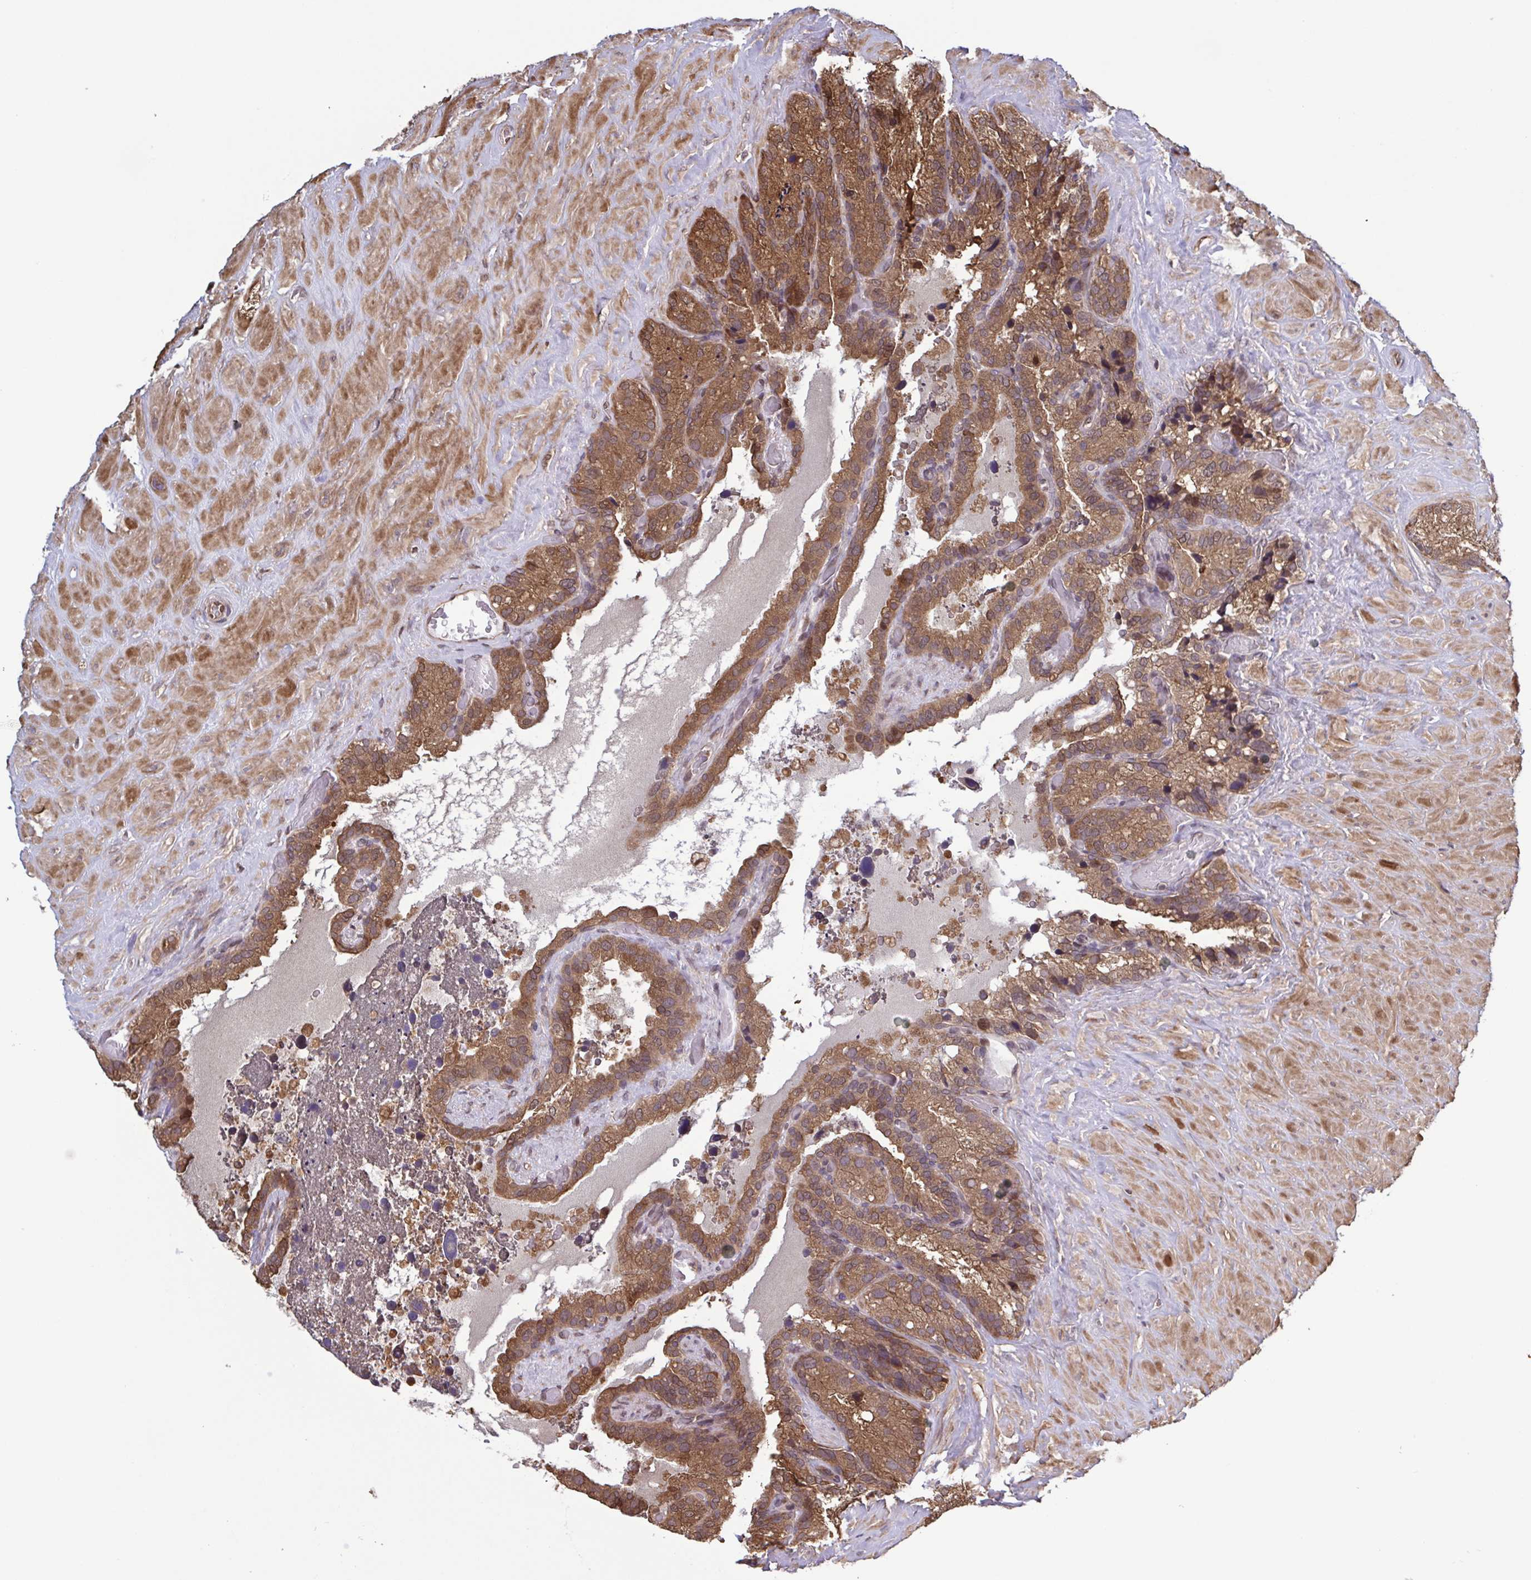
{"staining": {"intensity": "moderate", "quantity": ">75%", "location": "cytoplasmic/membranous,nuclear"}, "tissue": "seminal vesicle", "cell_type": "Glandular cells", "image_type": "normal", "snomed": [{"axis": "morphology", "description": "Normal tissue, NOS"}, {"axis": "topography", "description": "Seminal veicle"}], "caption": "Normal seminal vesicle shows moderate cytoplasmic/membranous,nuclear staining in about >75% of glandular cells Immunohistochemistry (ihc) stains the protein of interest in brown and the nuclei are stained blue..", "gene": "SEC63", "patient": {"sex": "male", "age": 60}}